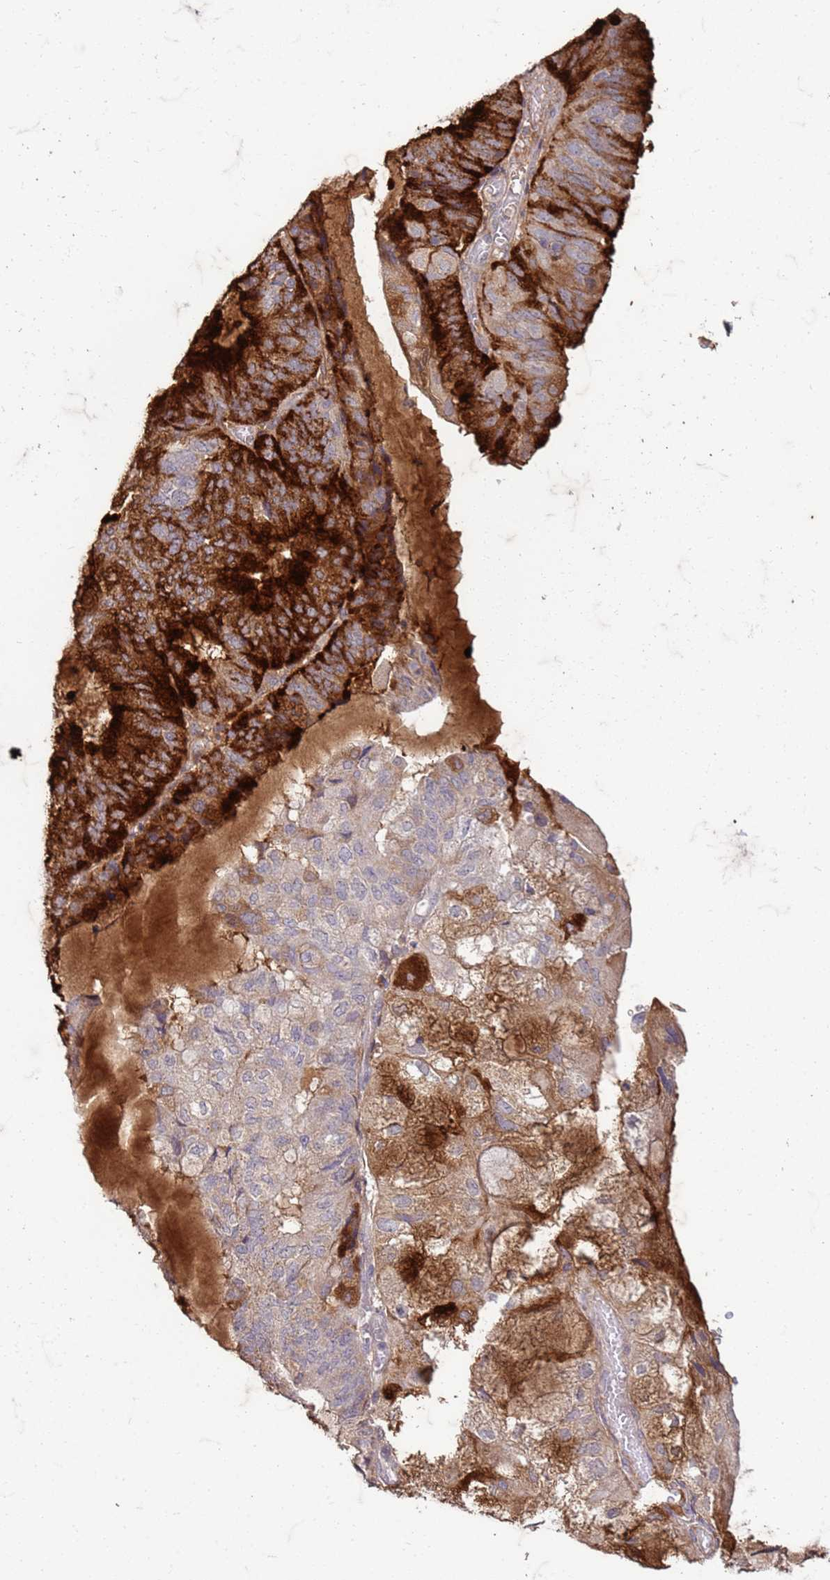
{"staining": {"intensity": "strong", "quantity": ">75%", "location": "cytoplasmic/membranous"}, "tissue": "endometrial cancer", "cell_type": "Tumor cells", "image_type": "cancer", "snomed": [{"axis": "morphology", "description": "Adenocarcinoma, NOS"}, {"axis": "topography", "description": "Endometrium"}], "caption": "Brown immunohistochemical staining in human endometrial cancer reveals strong cytoplasmic/membranous positivity in approximately >75% of tumor cells.", "gene": "SLC25A15", "patient": {"sex": "female", "age": 81}}